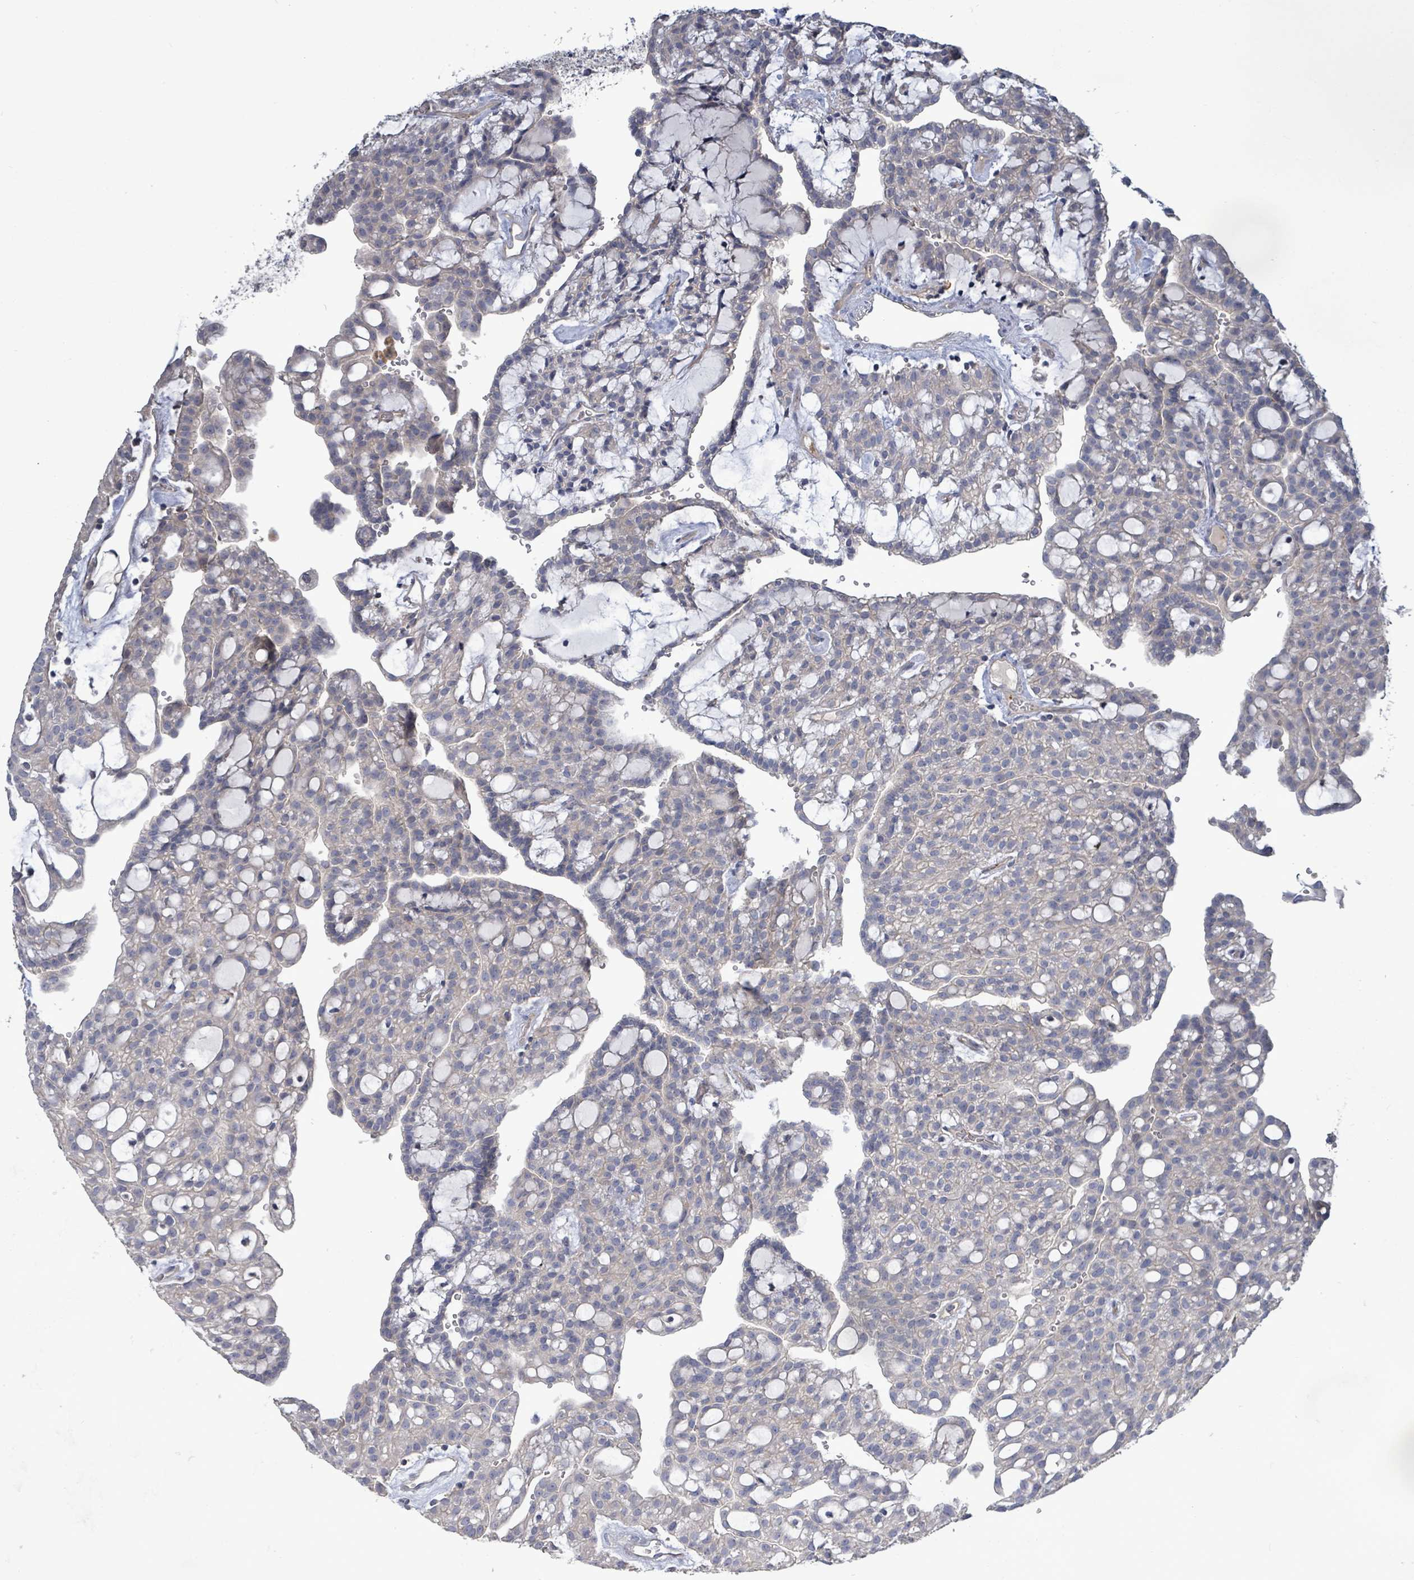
{"staining": {"intensity": "negative", "quantity": "none", "location": "none"}, "tissue": "renal cancer", "cell_type": "Tumor cells", "image_type": "cancer", "snomed": [{"axis": "morphology", "description": "Adenocarcinoma, NOS"}, {"axis": "topography", "description": "Kidney"}], "caption": "Histopathology image shows no protein positivity in tumor cells of renal cancer tissue.", "gene": "KRAS", "patient": {"sex": "male", "age": 63}}